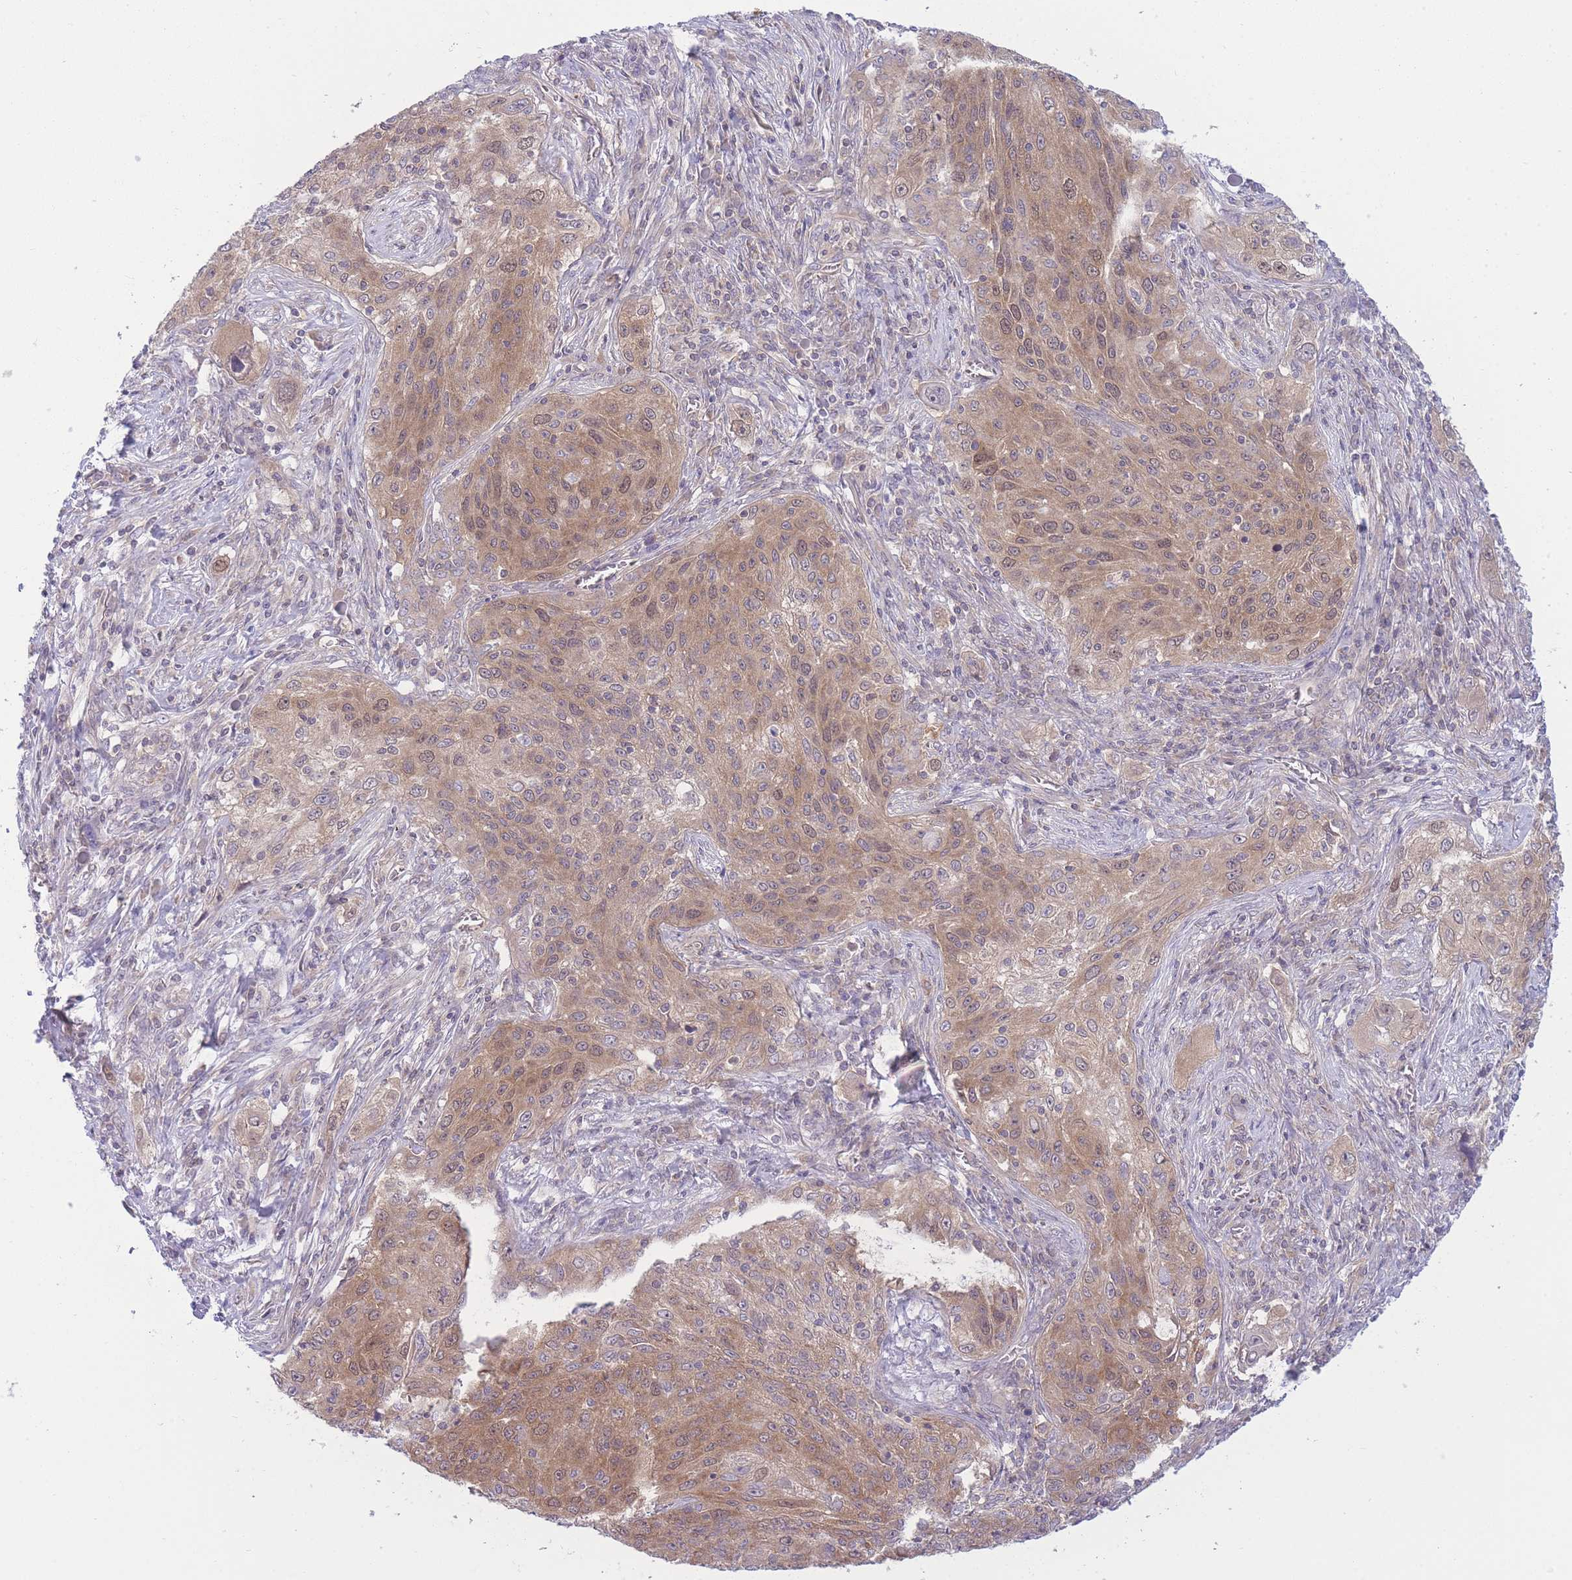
{"staining": {"intensity": "weak", "quantity": "25%-75%", "location": "cytoplasmic/membranous"}, "tissue": "lung cancer", "cell_type": "Tumor cells", "image_type": "cancer", "snomed": [{"axis": "morphology", "description": "Squamous cell carcinoma, NOS"}, {"axis": "topography", "description": "Lung"}], "caption": "Protein expression analysis of lung cancer (squamous cell carcinoma) demonstrates weak cytoplasmic/membranous positivity in about 25%-75% of tumor cells.", "gene": "PFDN6", "patient": {"sex": "female", "age": 69}}